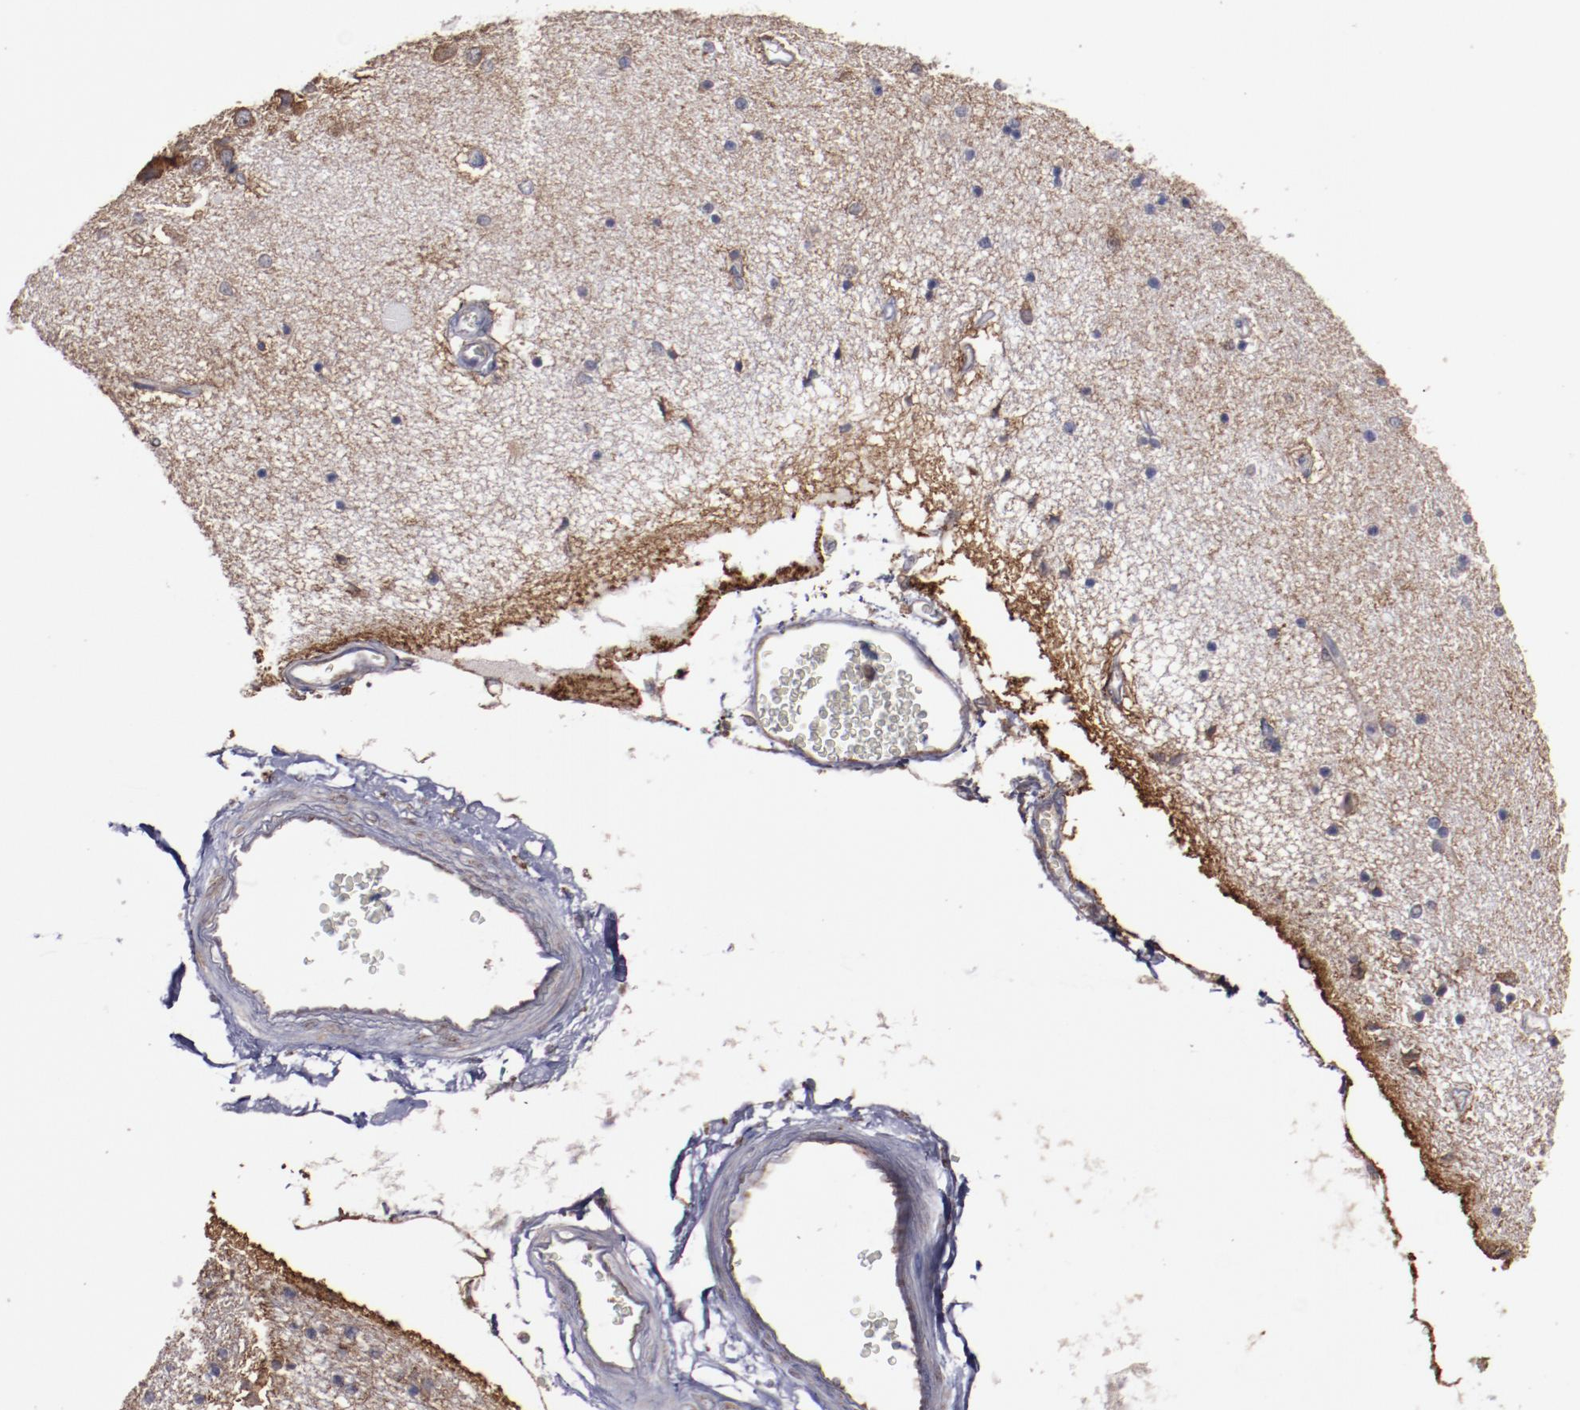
{"staining": {"intensity": "weak", "quantity": "25%-75%", "location": "cytoplasmic/membranous"}, "tissue": "hippocampus", "cell_type": "Glial cells", "image_type": "normal", "snomed": [{"axis": "morphology", "description": "Normal tissue, NOS"}, {"axis": "topography", "description": "Hippocampus"}], "caption": "Glial cells demonstrate low levels of weak cytoplasmic/membranous staining in approximately 25%-75% of cells in unremarkable human hippocampus.", "gene": "RPS4X", "patient": {"sex": "female", "age": 54}}